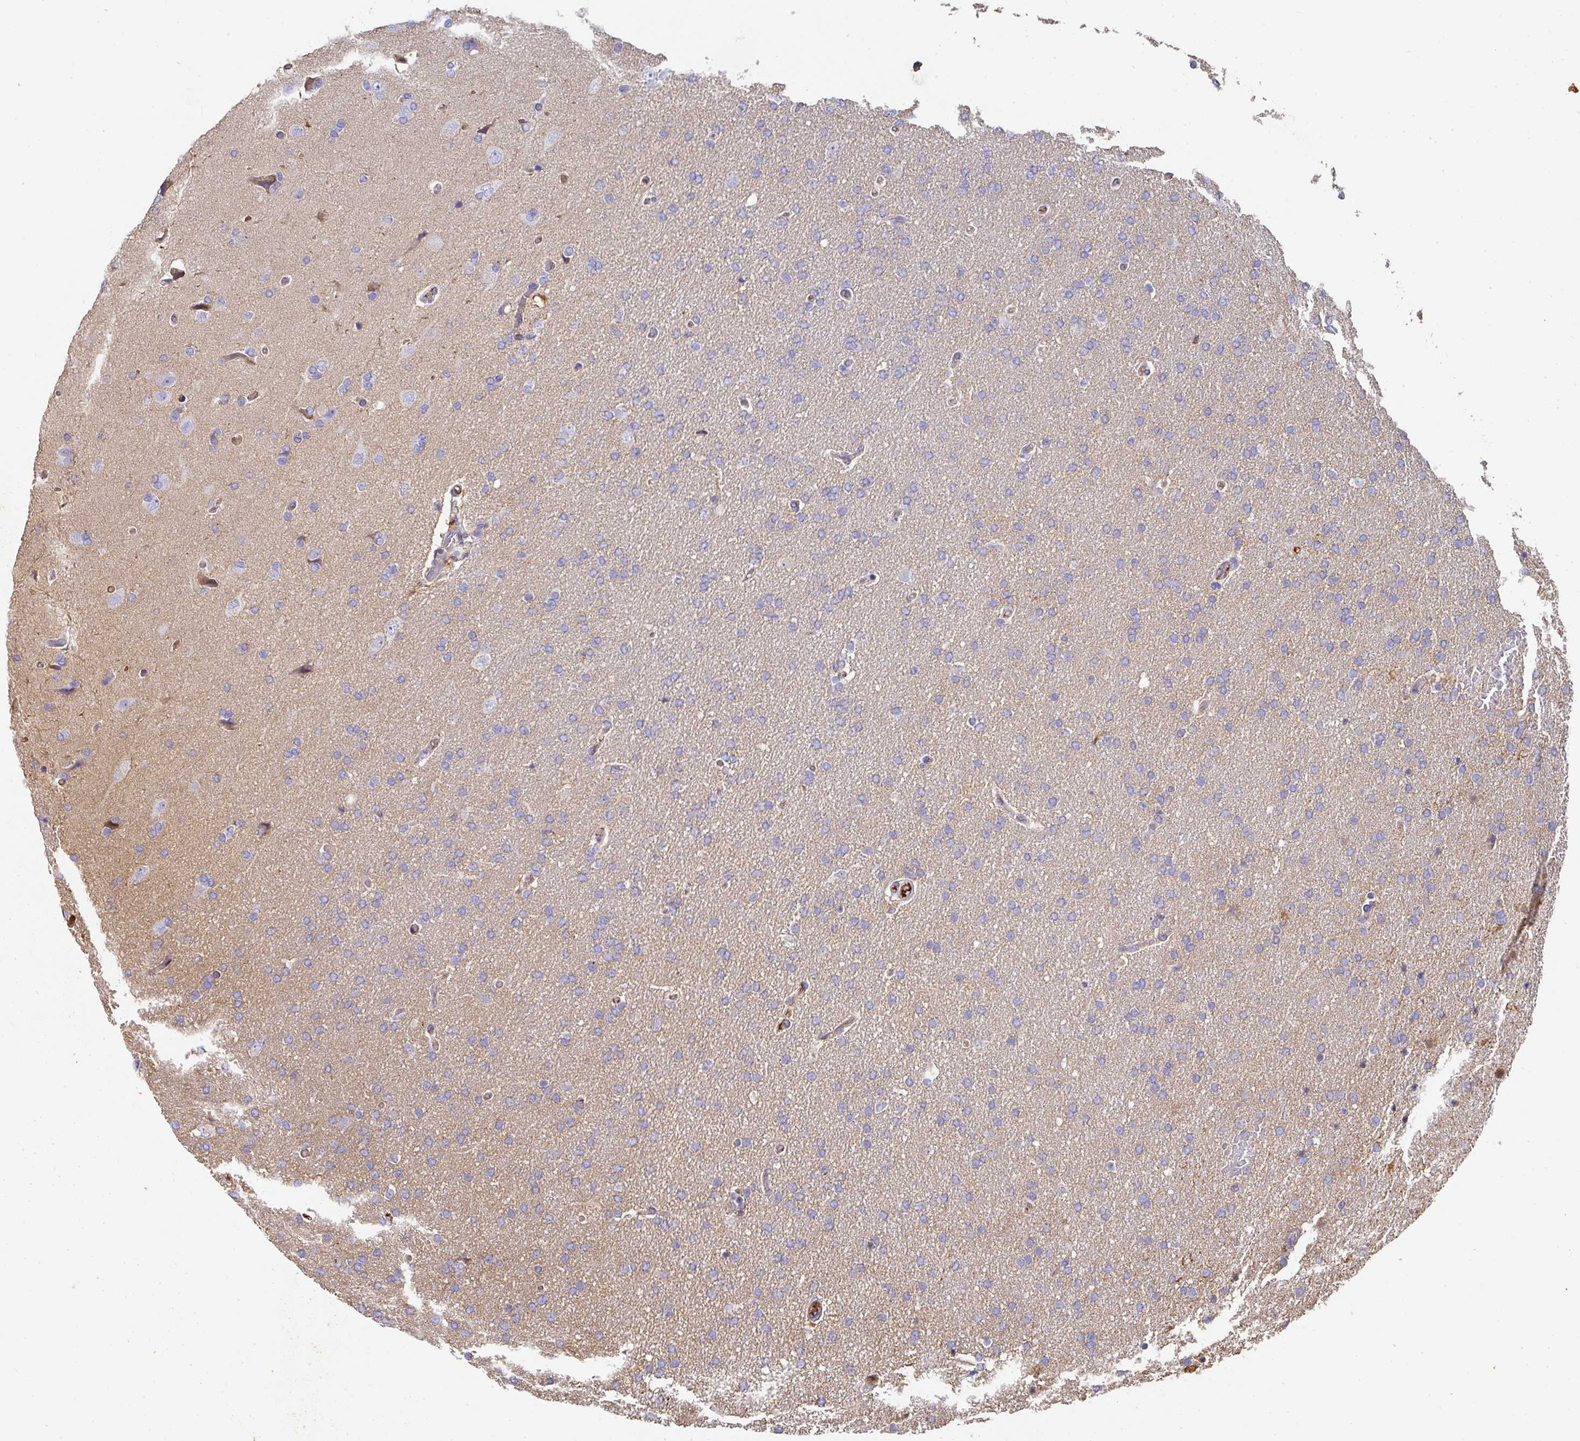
{"staining": {"intensity": "negative", "quantity": "none", "location": "none"}, "tissue": "glioma", "cell_type": "Tumor cells", "image_type": "cancer", "snomed": [{"axis": "morphology", "description": "Glioma, malignant, High grade"}, {"axis": "topography", "description": "Brain"}], "caption": "The histopathology image shows no significant positivity in tumor cells of glioma. The staining was performed using DAB (3,3'-diaminobenzidine) to visualize the protein expression in brown, while the nuclei were stained in blue with hematoxylin (Magnification: 20x).", "gene": "ALB", "patient": {"sex": "male", "age": 72}}